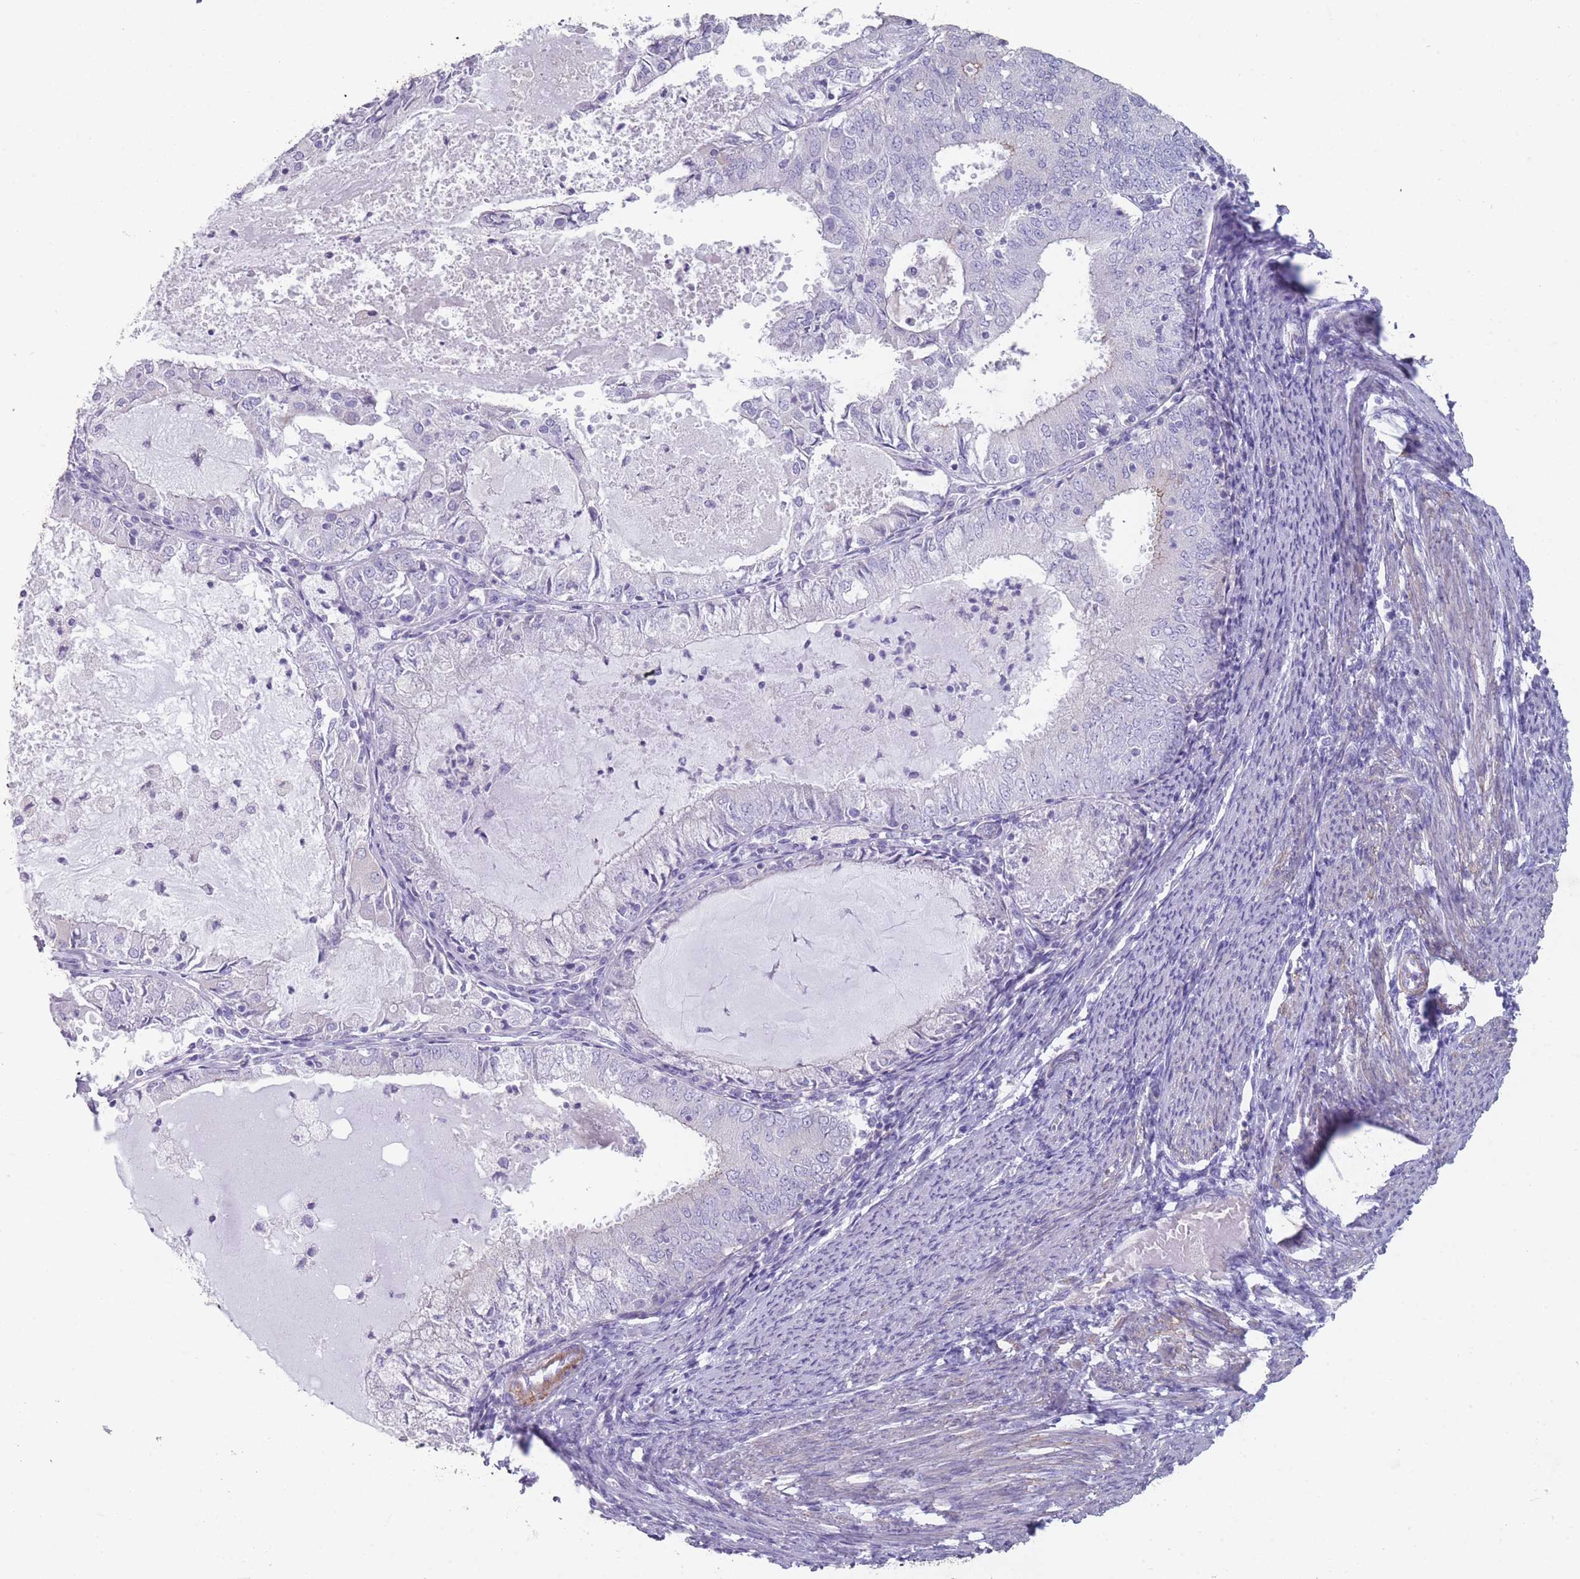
{"staining": {"intensity": "negative", "quantity": "none", "location": "none"}, "tissue": "endometrial cancer", "cell_type": "Tumor cells", "image_type": "cancer", "snomed": [{"axis": "morphology", "description": "Adenocarcinoma, NOS"}, {"axis": "topography", "description": "Endometrium"}], "caption": "DAB (3,3'-diaminobenzidine) immunohistochemical staining of human endometrial cancer (adenocarcinoma) exhibits no significant staining in tumor cells.", "gene": "RHBG", "patient": {"sex": "female", "age": 57}}